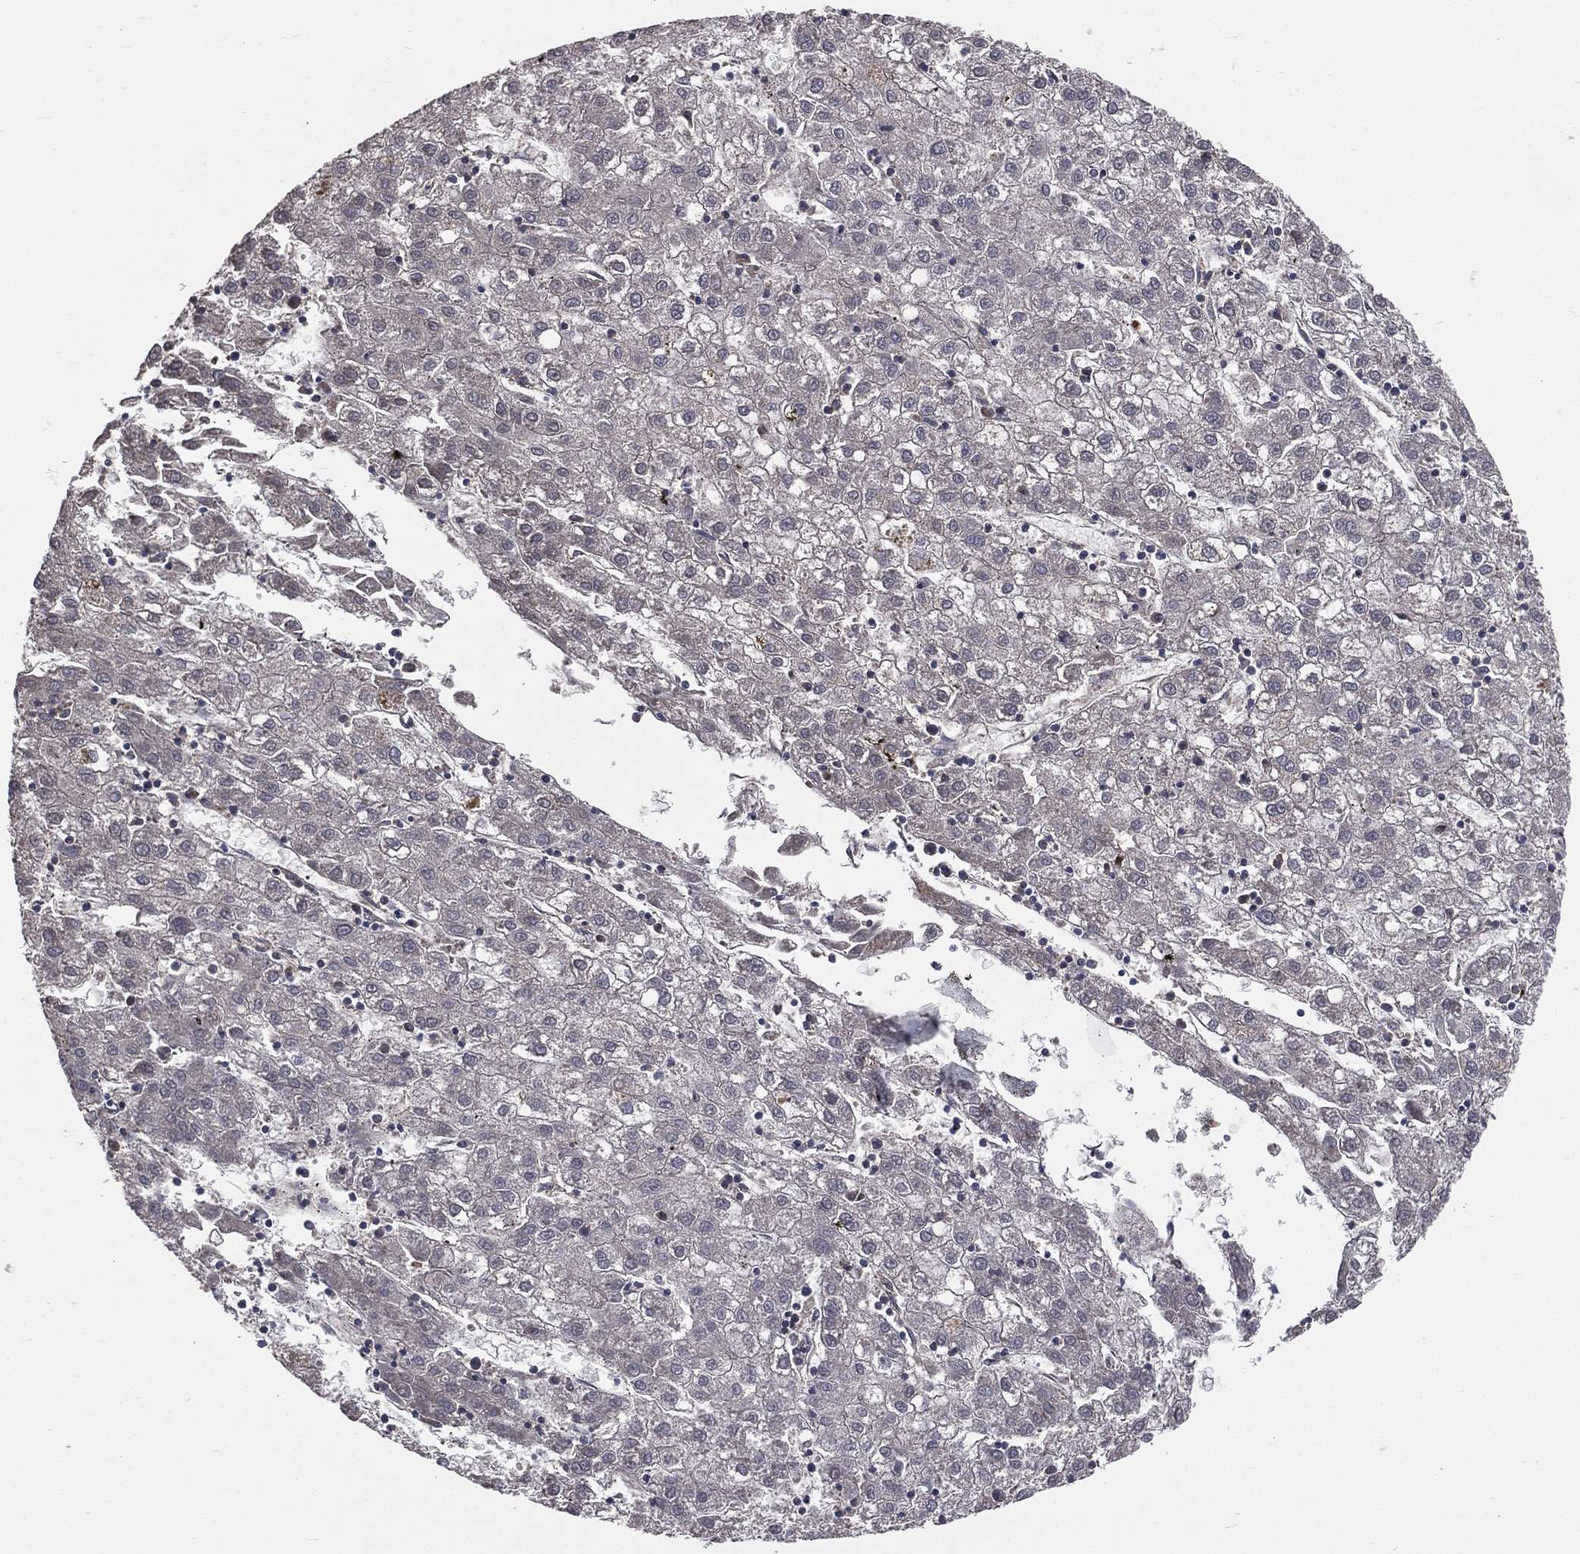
{"staining": {"intensity": "negative", "quantity": "none", "location": "none"}, "tissue": "liver cancer", "cell_type": "Tumor cells", "image_type": "cancer", "snomed": [{"axis": "morphology", "description": "Carcinoma, Hepatocellular, NOS"}, {"axis": "topography", "description": "Liver"}], "caption": "A high-resolution histopathology image shows immunohistochemistry staining of liver cancer, which reveals no significant expression in tumor cells. (DAB (3,3'-diaminobenzidine) IHC with hematoxylin counter stain).", "gene": "GPD1", "patient": {"sex": "male", "age": 72}}